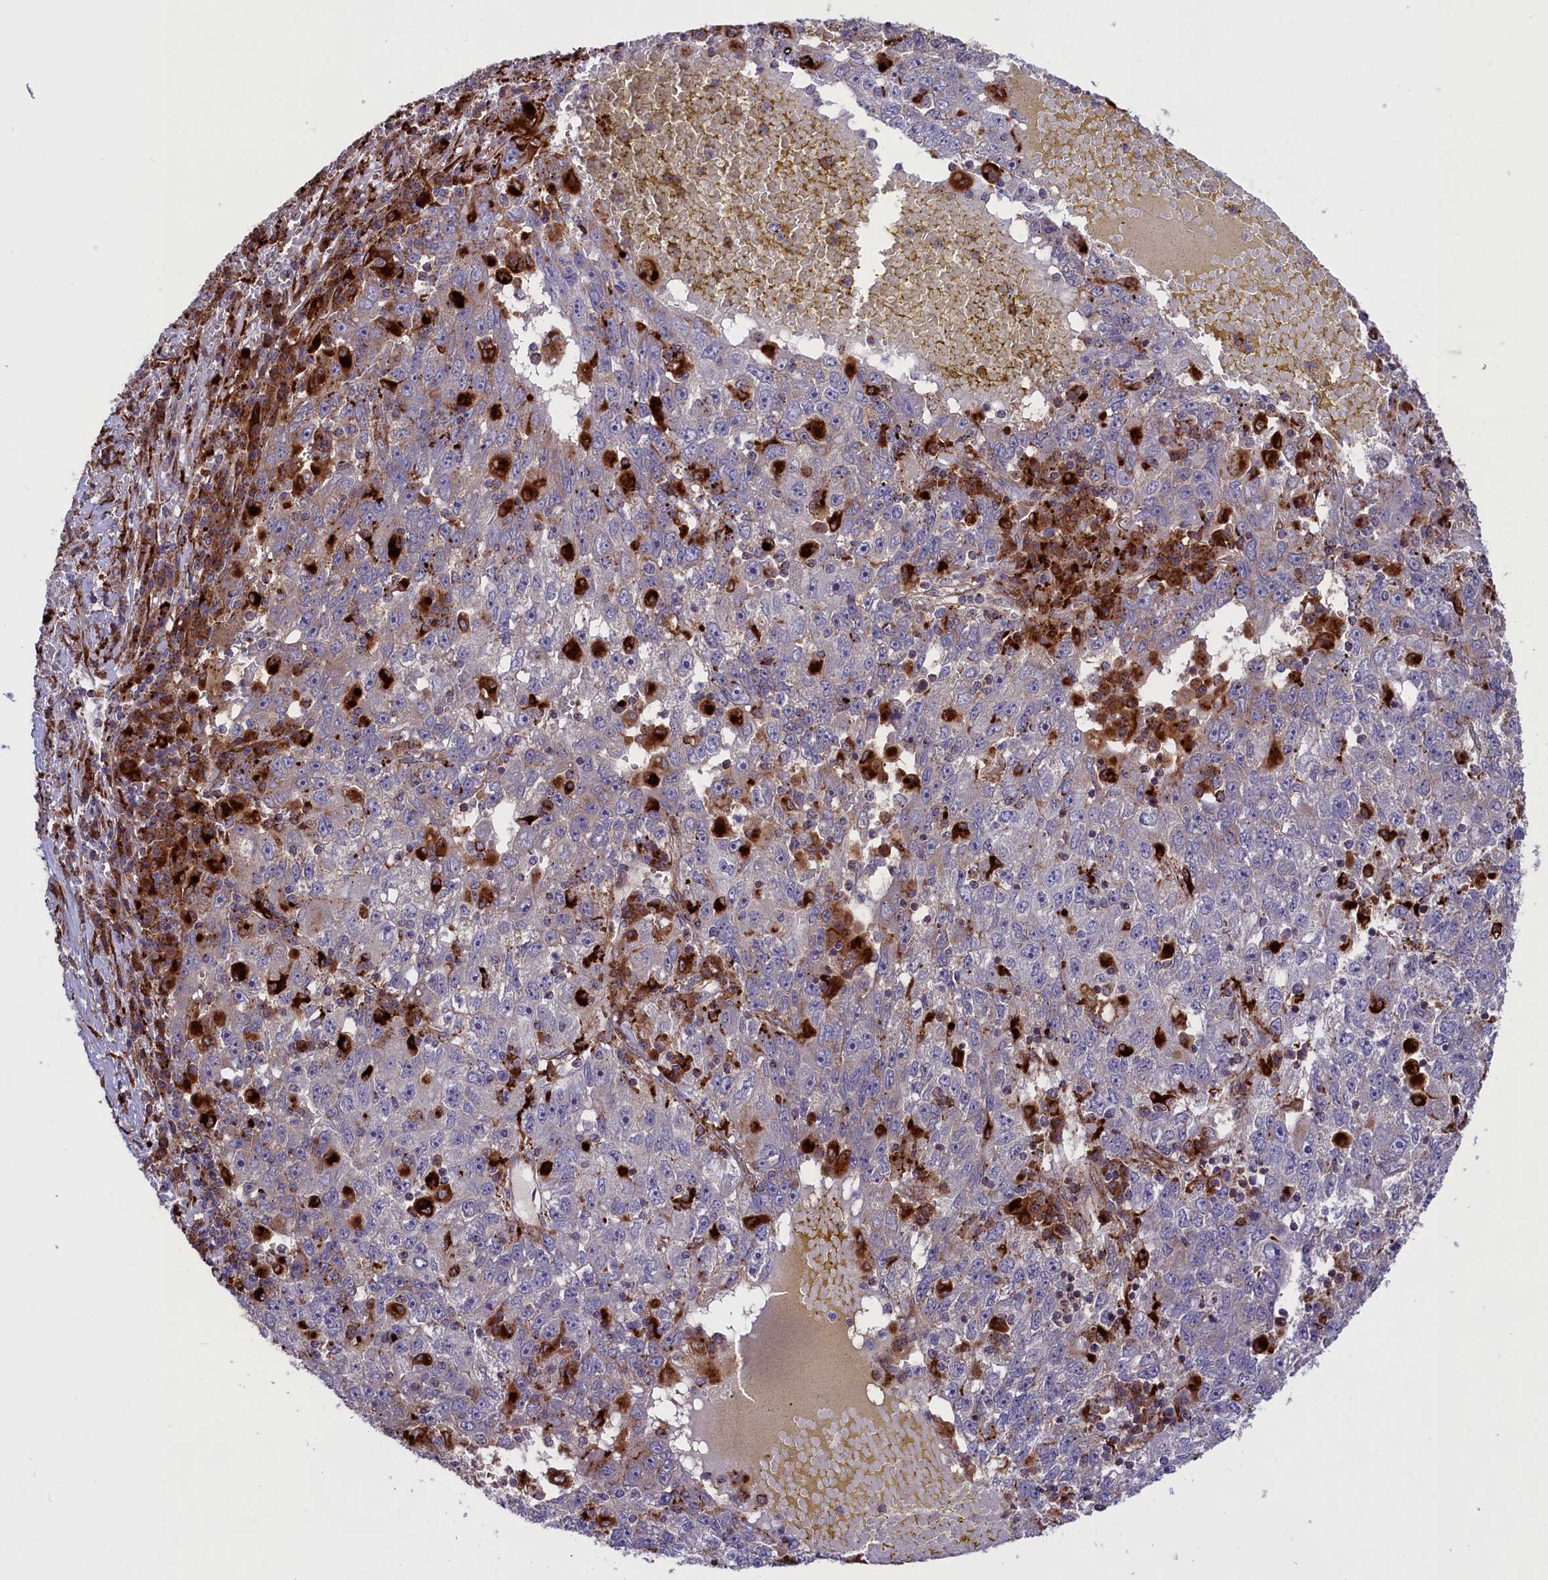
{"staining": {"intensity": "negative", "quantity": "none", "location": "none"}, "tissue": "liver cancer", "cell_type": "Tumor cells", "image_type": "cancer", "snomed": [{"axis": "morphology", "description": "Carcinoma, Hepatocellular, NOS"}, {"axis": "topography", "description": "Liver"}], "caption": "IHC histopathology image of neoplastic tissue: liver cancer stained with DAB (3,3'-diaminobenzidine) reveals no significant protein expression in tumor cells. (Stains: DAB (3,3'-diaminobenzidine) immunohistochemistry (IHC) with hematoxylin counter stain, Microscopy: brightfield microscopy at high magnification).", "gene": "MAN2B1", "patient": {"sex": "male", "age": 49}}